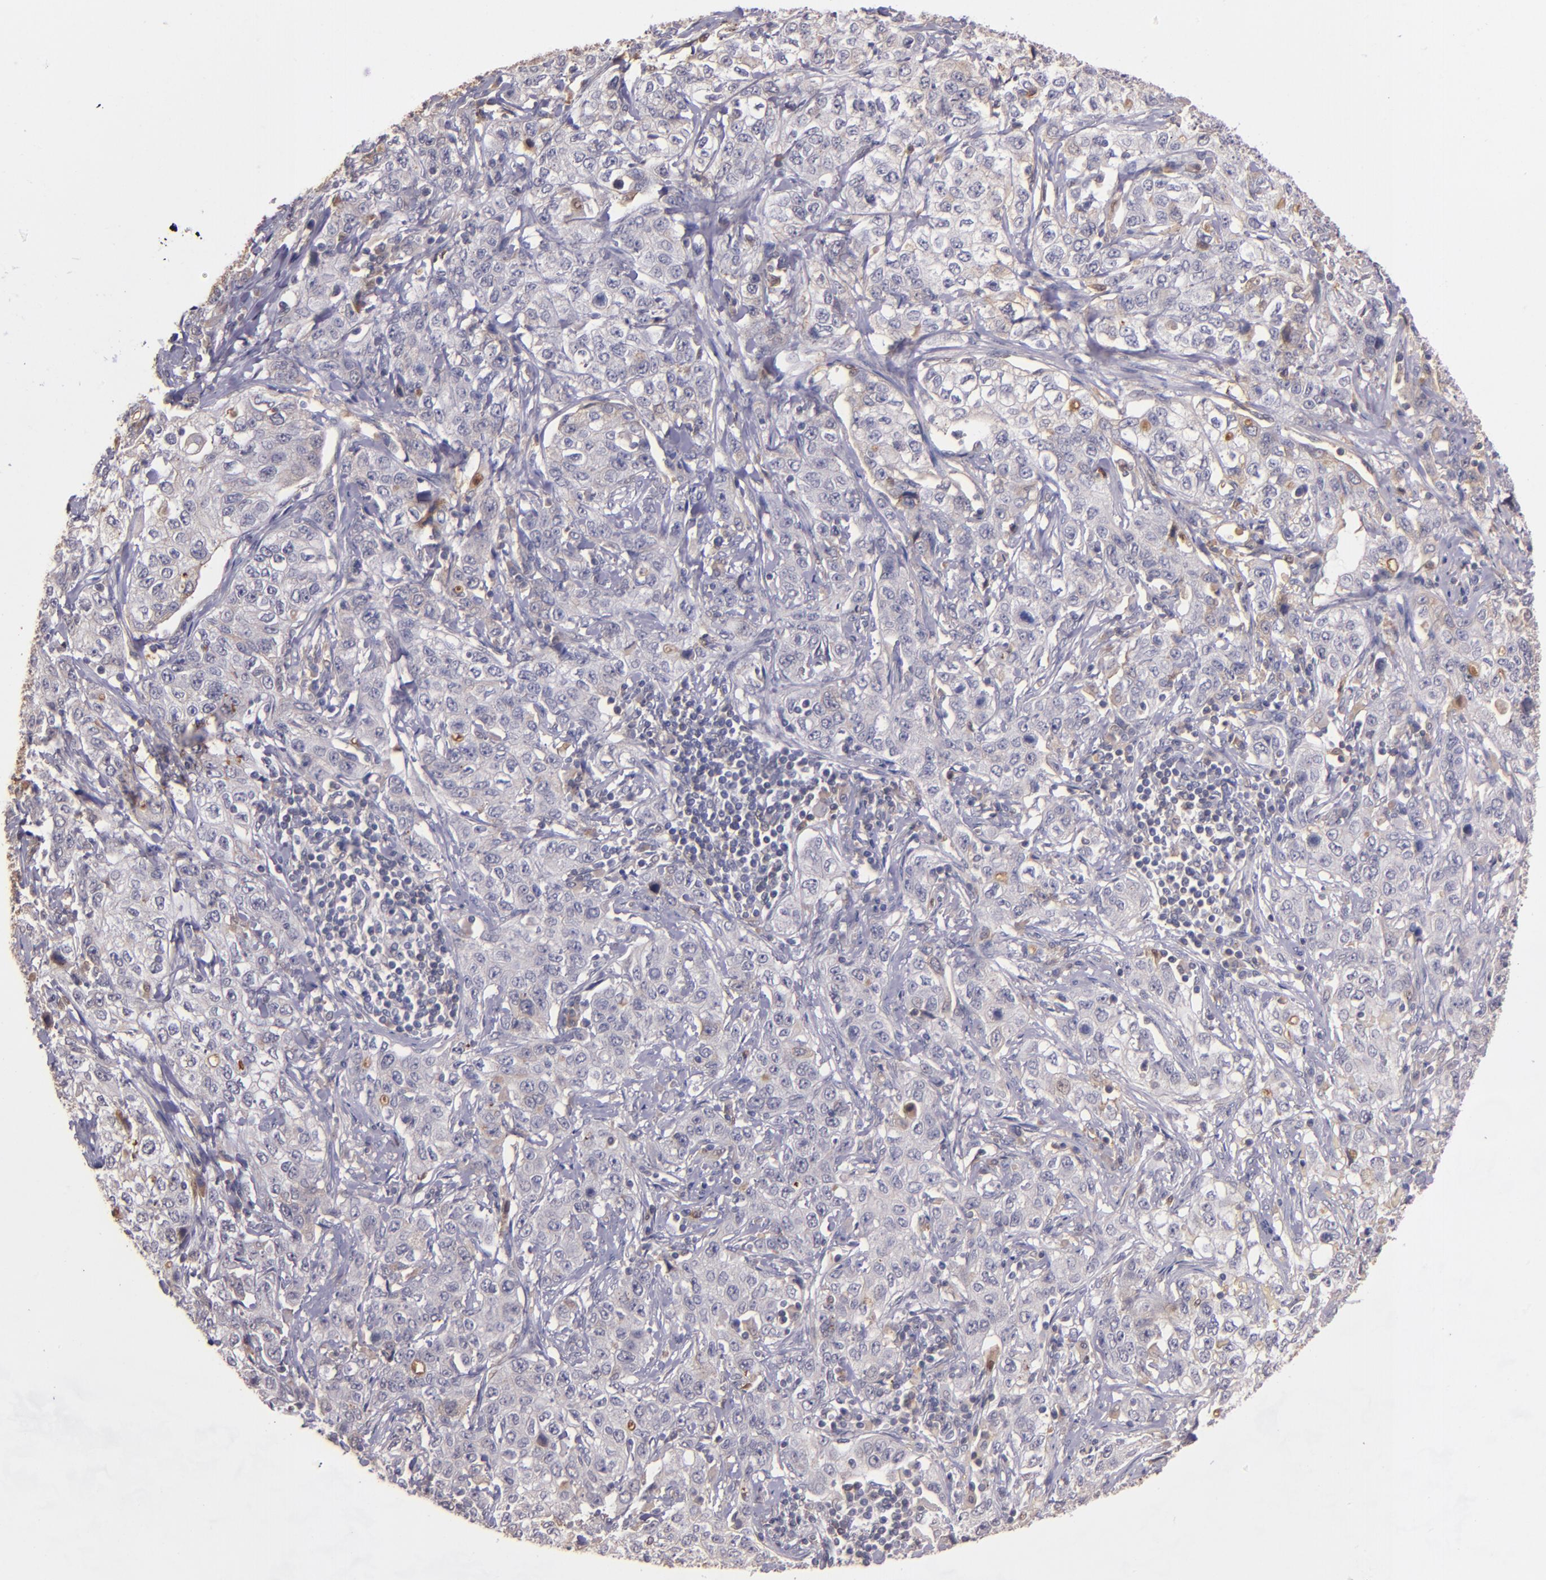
{"staining": {"intensity": "weak", "quantity": "<25%", "location": "cytoplasmic/membranous"}, "tissue": "stomach cancer", "cell_type": "Tumor cells", "image_type": "cancer", "snomed": [{"axis": "morphology", "description": "Adenocarcinoma, NOS"}, {"axis": "topography", "description": "Stomach"}], "caption": "There is no significant positivity in tumor cells of stomach cancer (adenocarcinoma).", "gene": "PTS", "patient": {"sex": "male", "age": 48}}